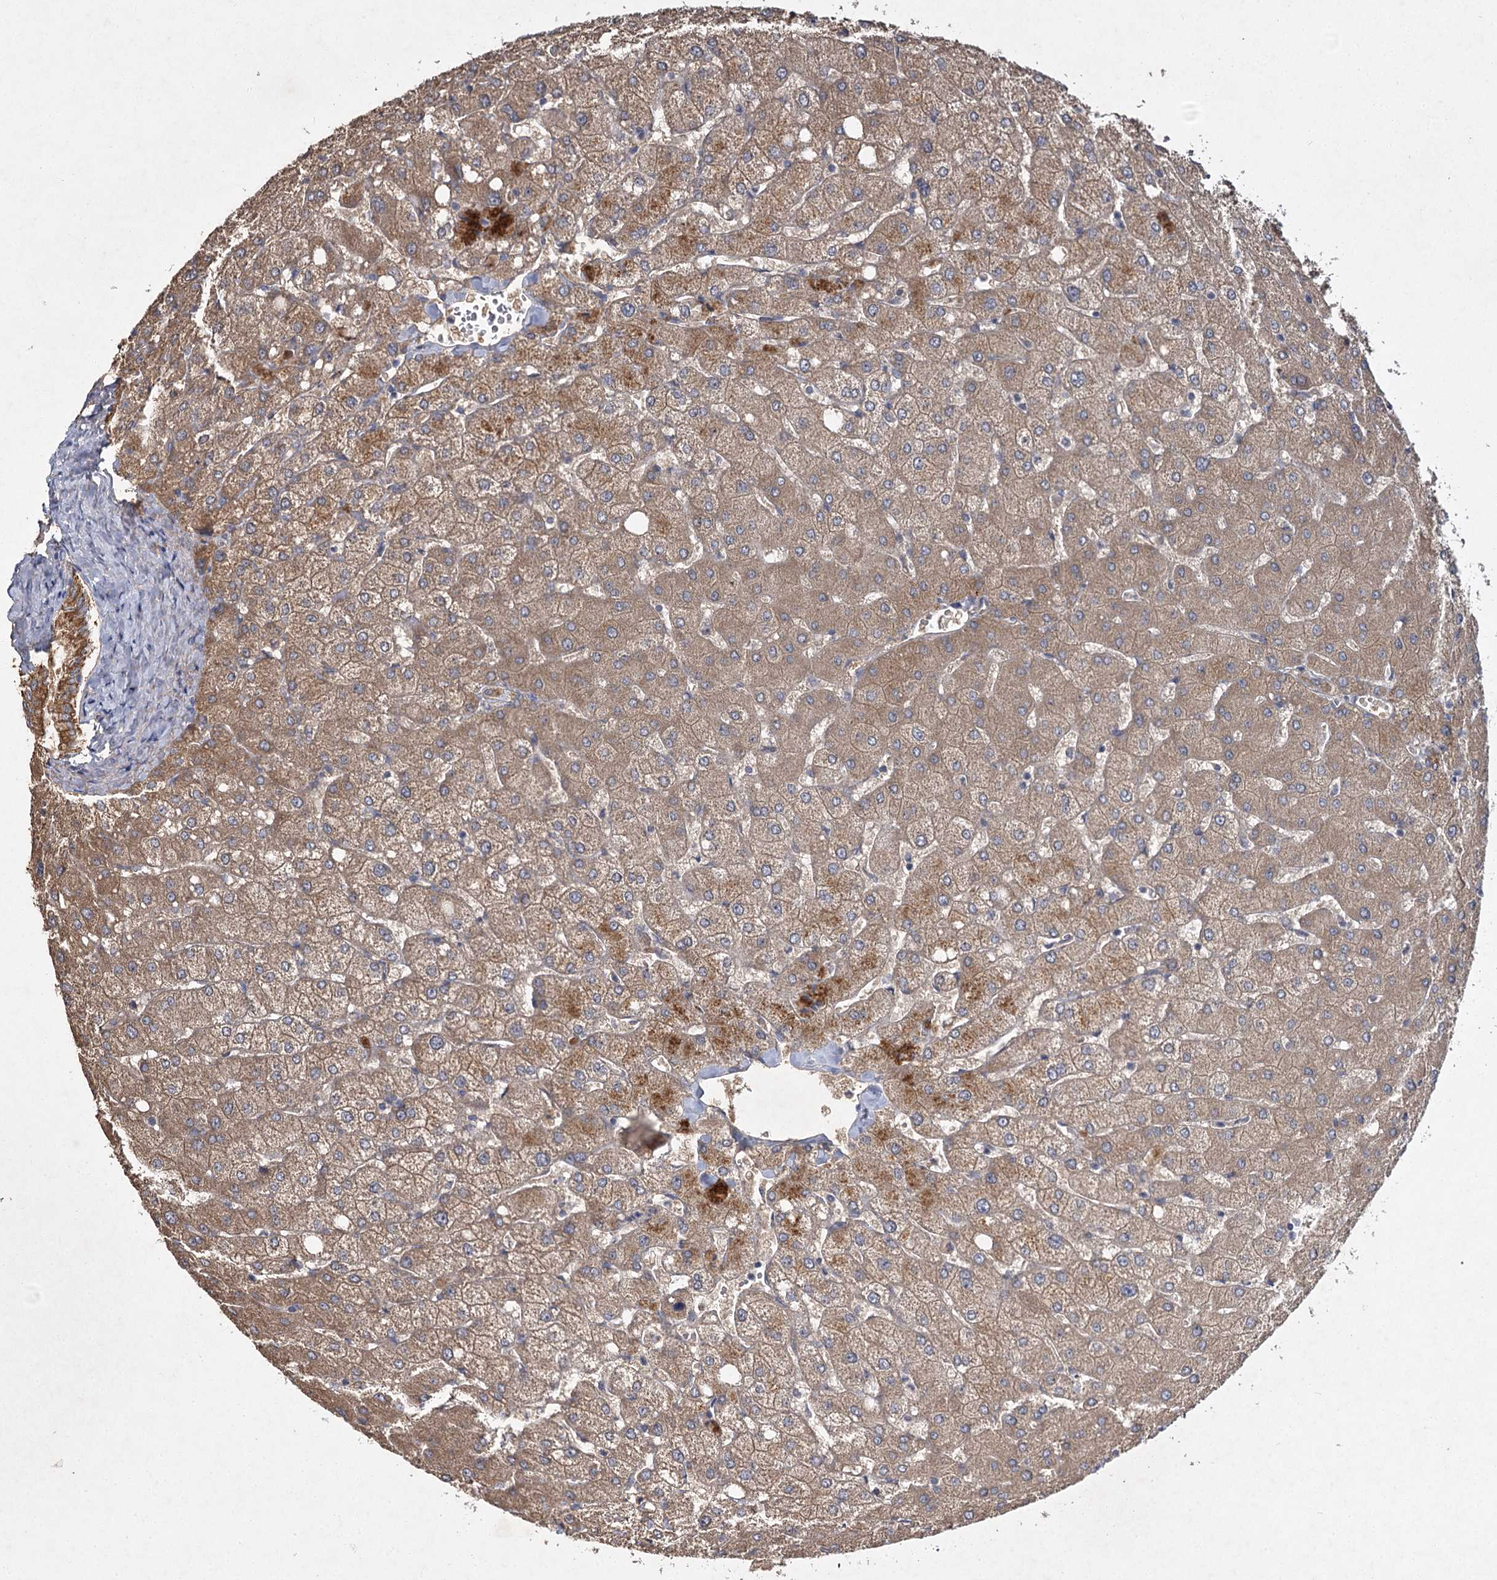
{"staining": {"intensity": "weak", "quantity": ">75%", "location": "cytoplasmic/membranous"}, "tissue": "liver", "cell_type": "Cholangiocytes", "image_type": "normal", "snomed": [{"axis": "morphology", "description": "Normal tissue, NOS"}, {"axis": "topography", "description": "Liver"}], "caption": "Immunohistochemistry (DAB (3,3'-diaminobenzidine)) staining of normal human liver demonstrates weak cytoplasmic/membranous protein positivity in about >75% of cholangiocytes. (Brightfield microscopy of DAB IHC at high magnification).", "gene": "MFN1", "patient": {"sex": "female", "age": 54}}